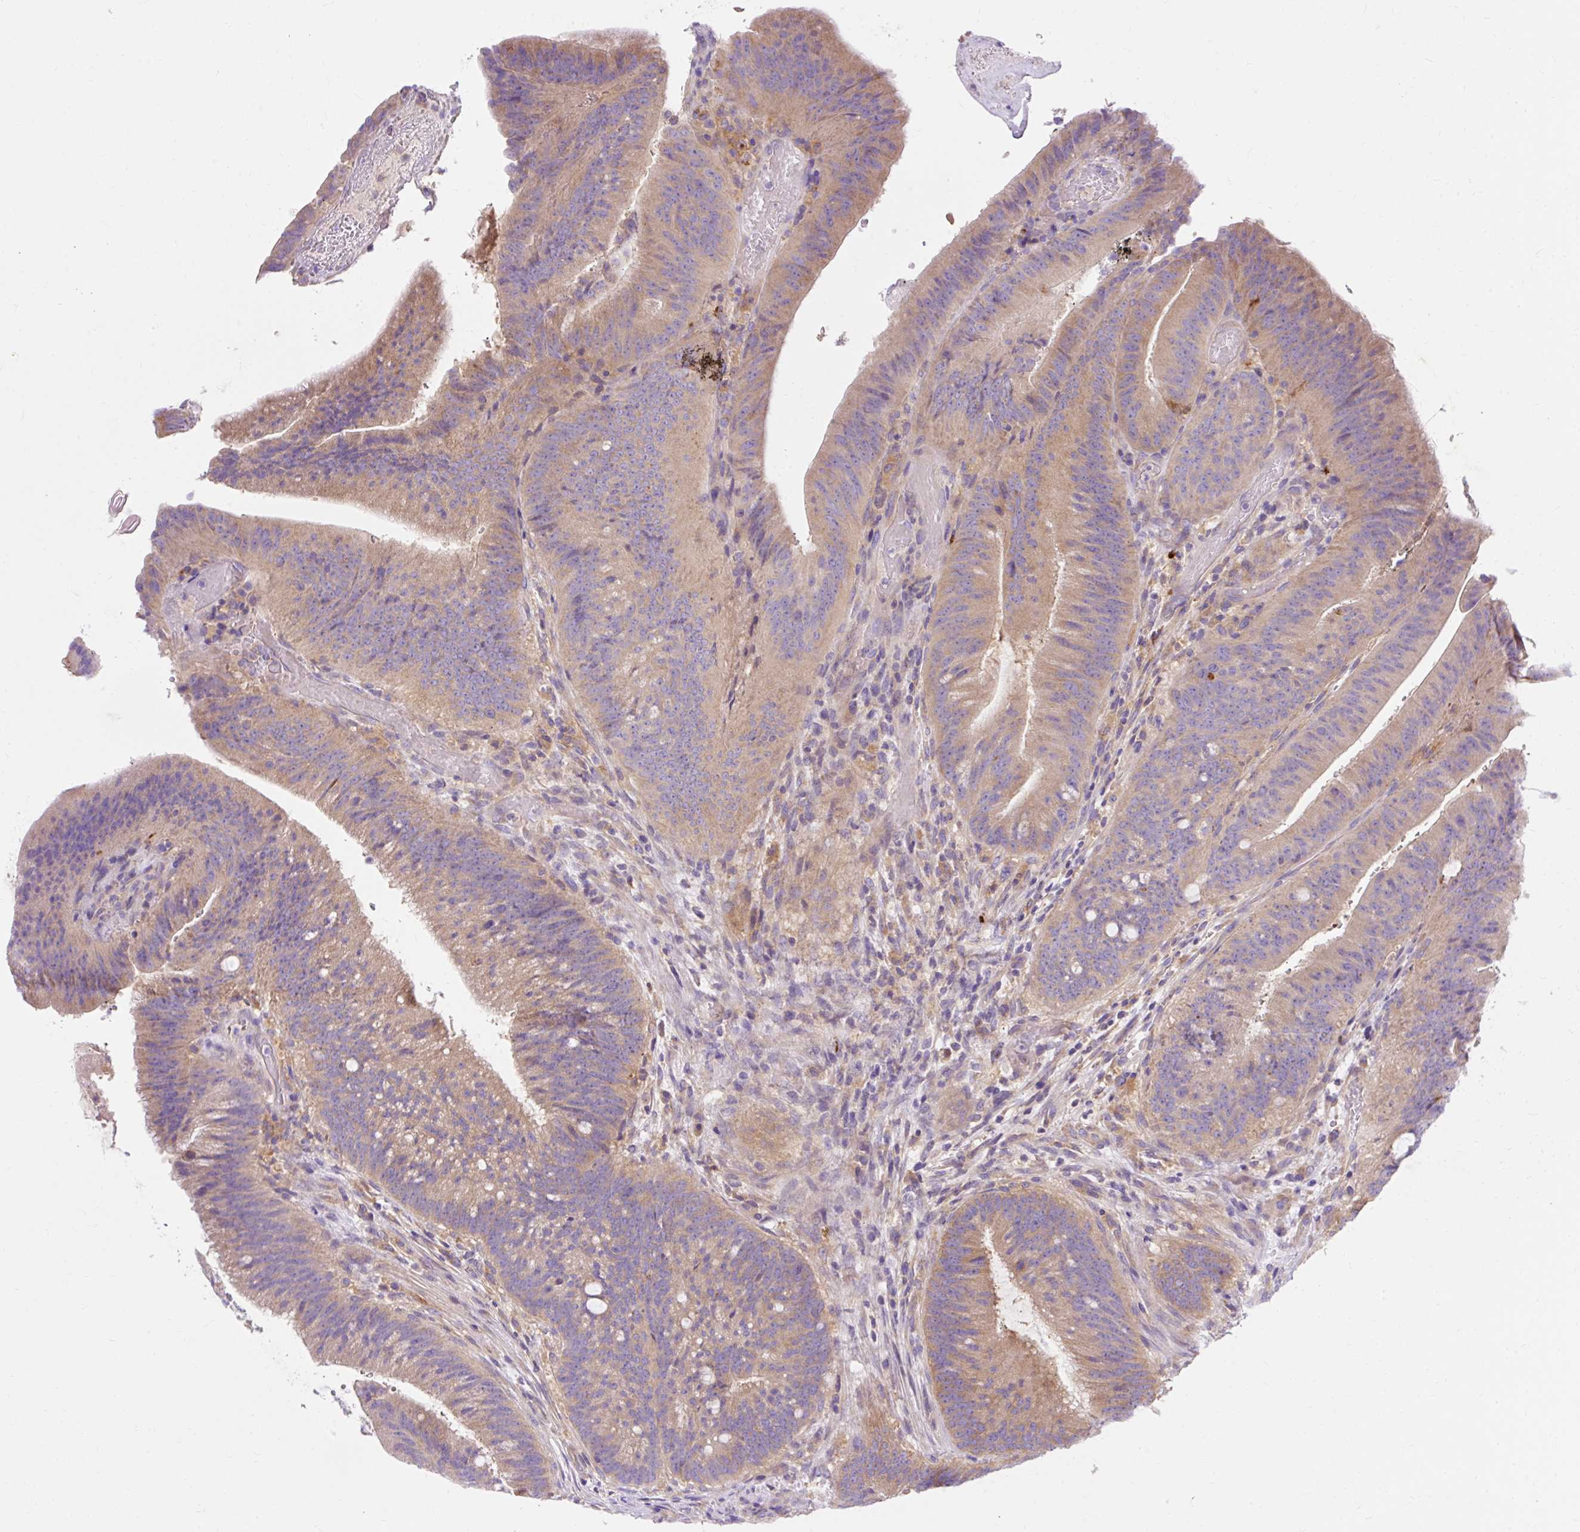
{"staining": {"intensity": "weak", "quantity": ">75%", "location": "cytoplasmic/membranous"}, "tissue": "colorectal cancer", "cell_type": "Tumor cells", "image_type": "cancer", "snomed": [{"axis": "morphology", "description": "Adenocarcinoma, NOS"}, {"axis": "topography", "description": "Colon"}], "caption": "The micrograph displays staining of colorectal adenocarcinoma, revealing weak cytoplasmic/membranous protein staining (brown color) within tumor cells.", "gene": "OR4K15", "patient": {"sex": "female", "age": 43}}